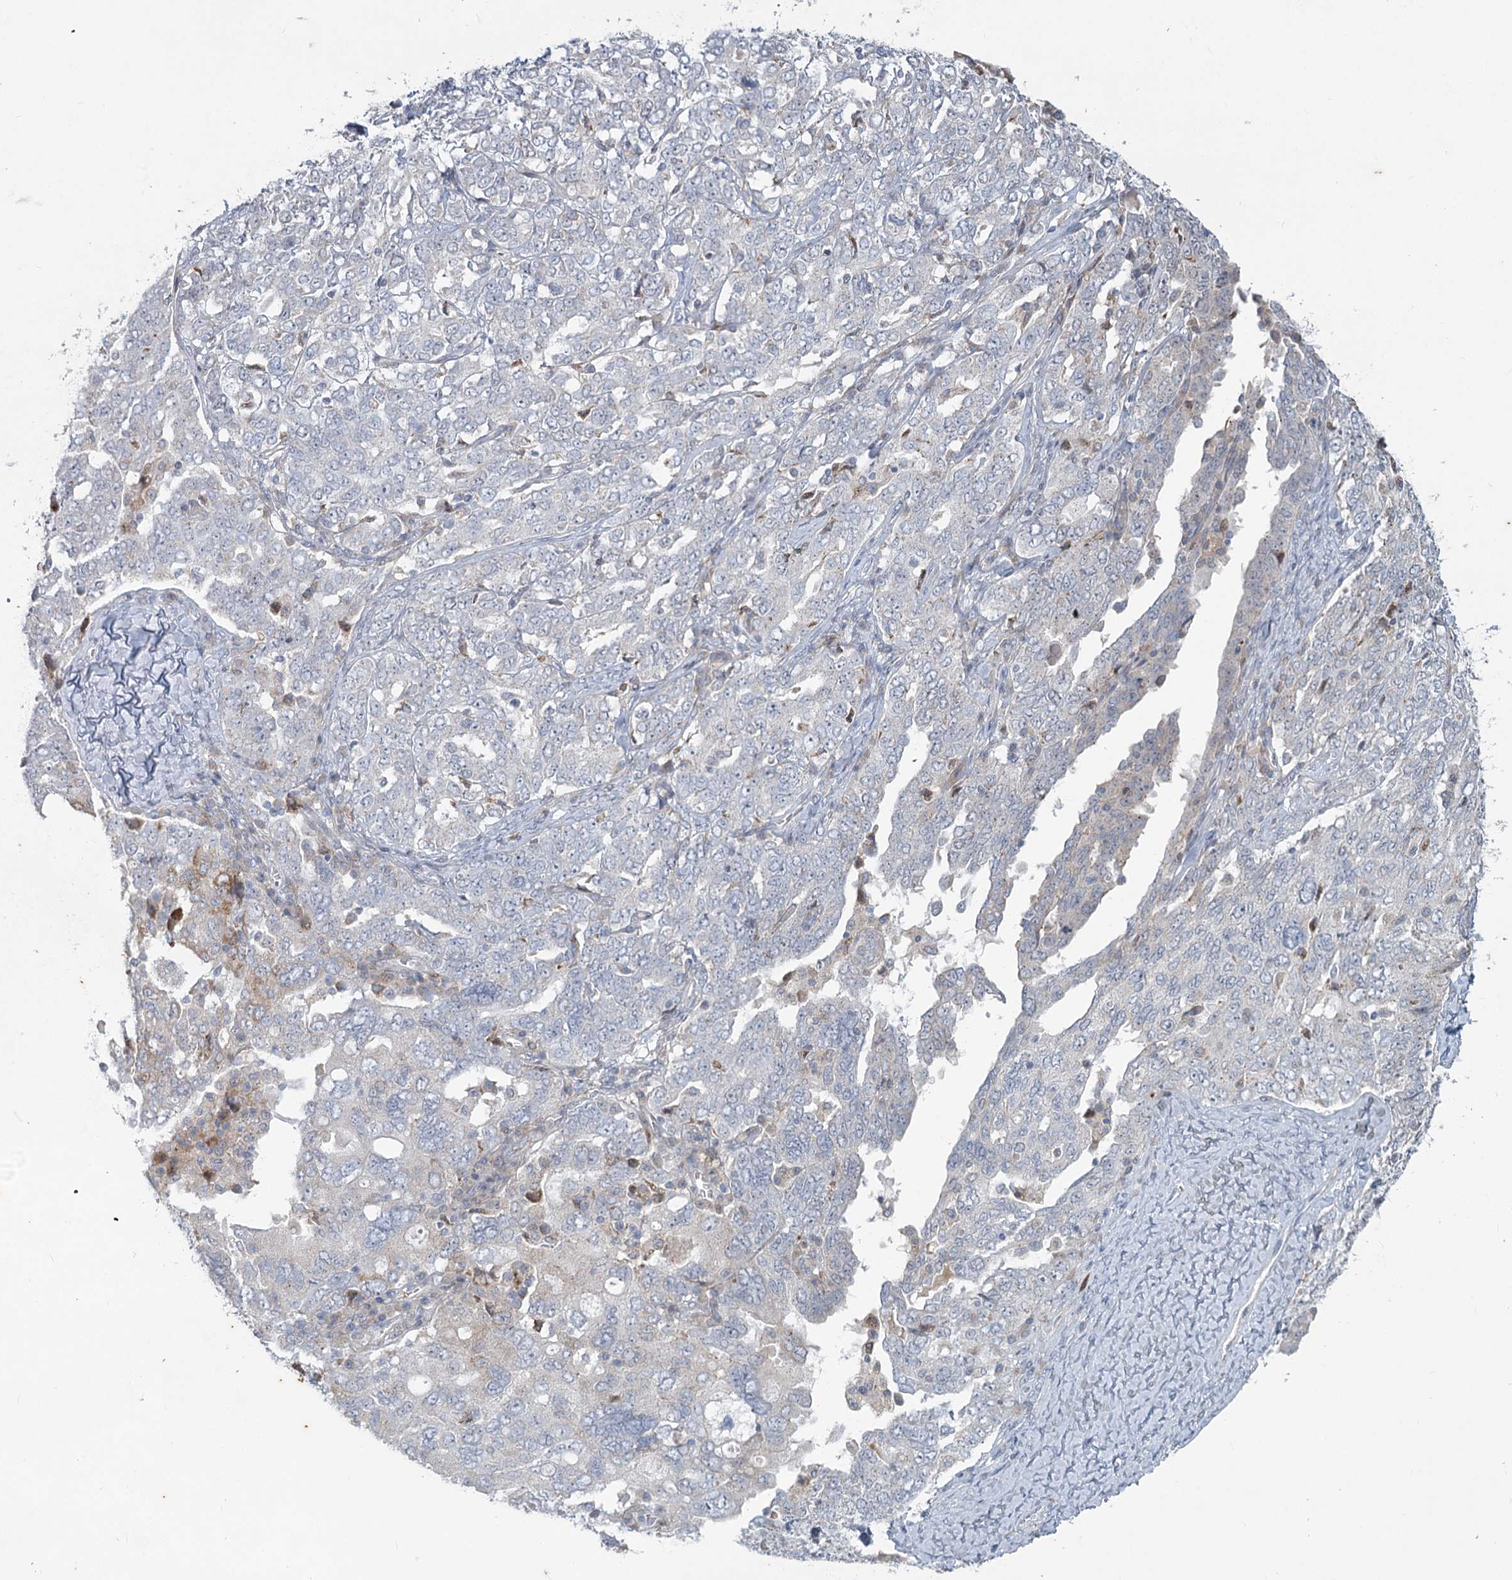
{"staining": {"intensity": "negative", "quantity": "none", "location": "none"}, "tissue": "ovarian cancer", "cell_type": "Tumor cells", "image_type": "cancer", "snomed": [{"axis": "morphology", "description": "Carcinoma, endometroid"}, {"axis": "topography", "description": "Ovary"}], "caption": "High power microscopy micrograph of an immunohistochemistry photomicrograph of ovarian endometroid carcinoma, revealing no significant positivity in tumor cells.", "gene": "PLA2G12A", "patient": {"sex": "female", "age": 62}}